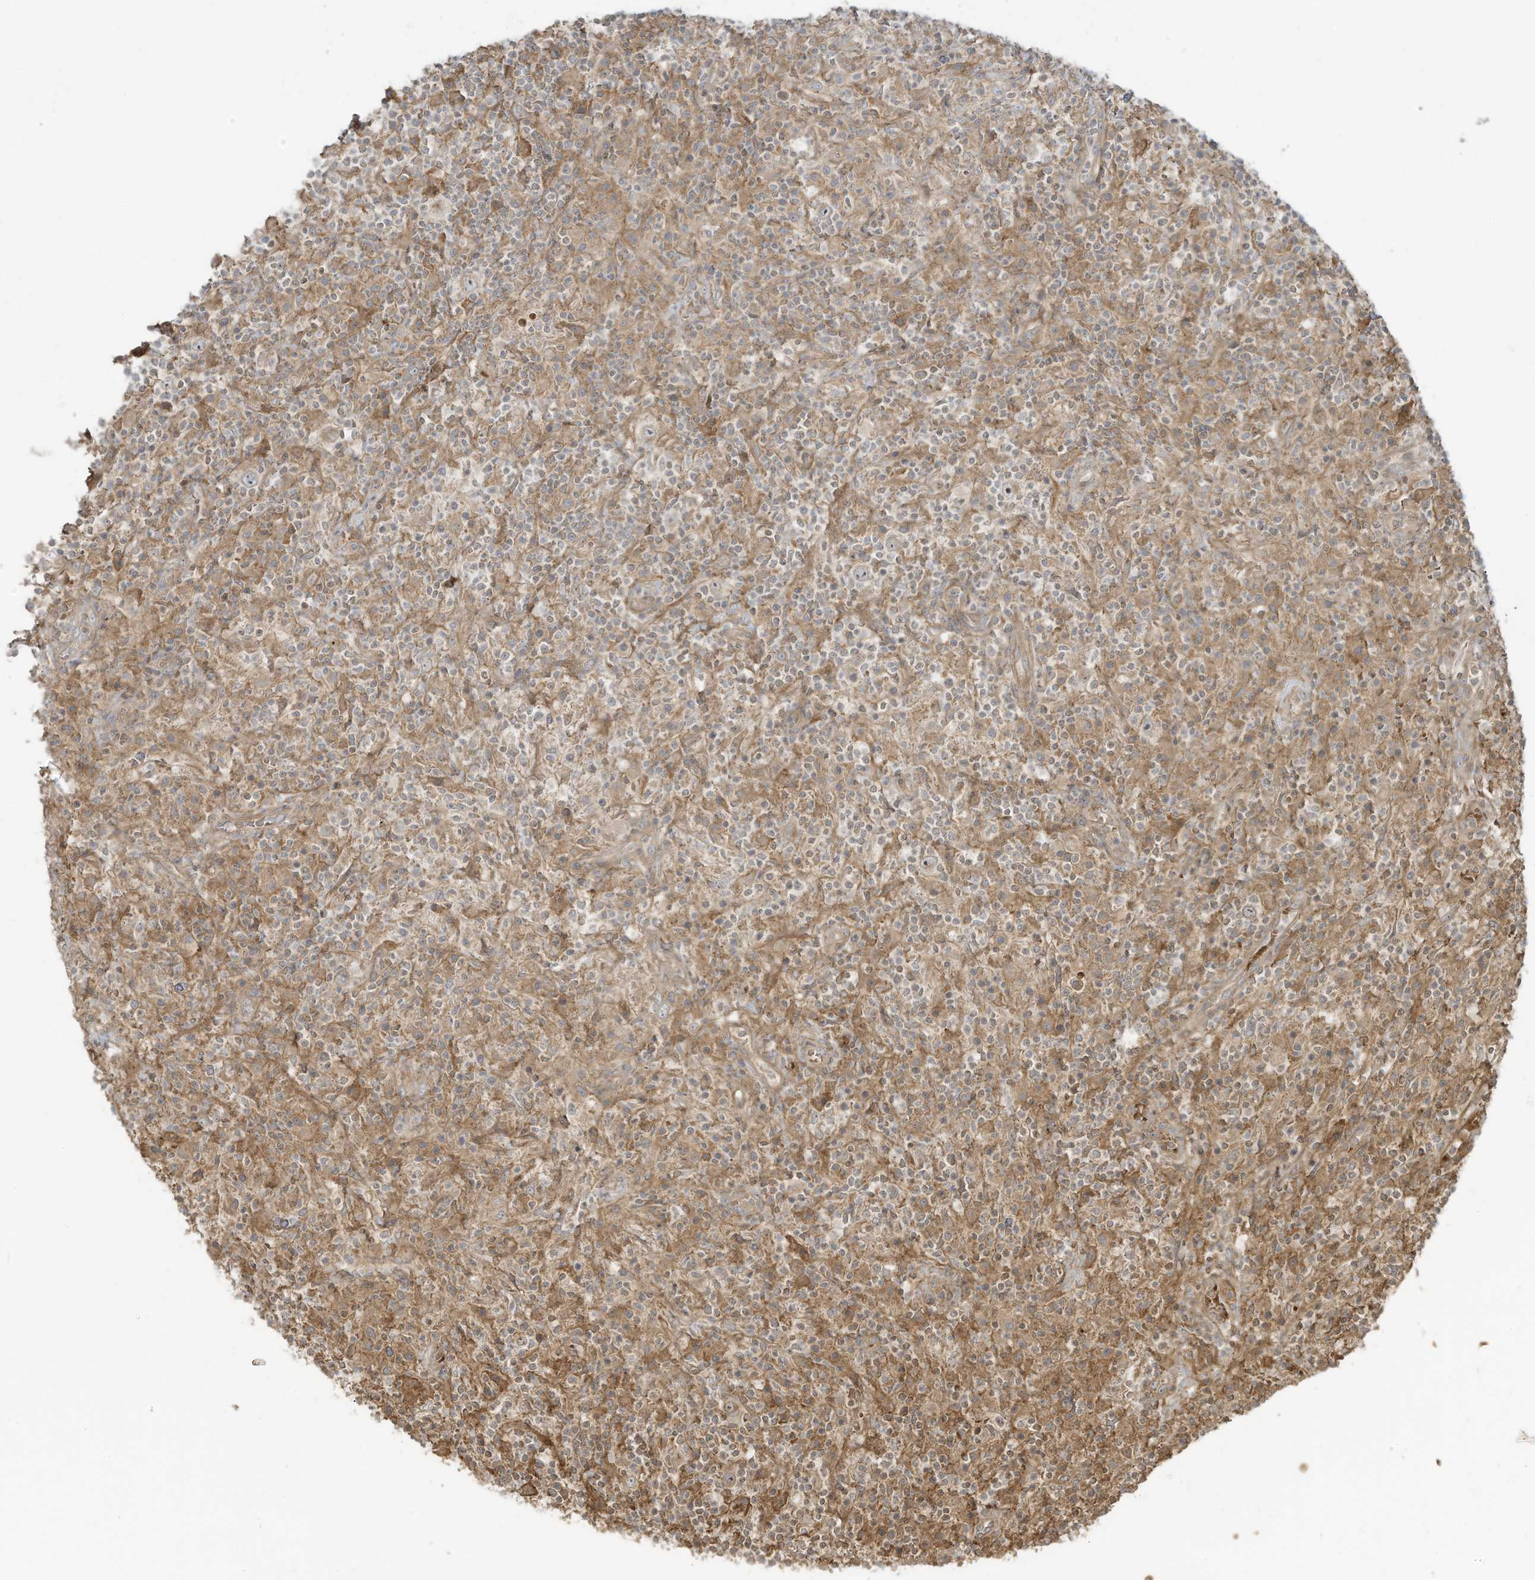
{"staining": {"intensity": "moderate", "quantity": "25%-75%", "location": "cytoplasmic/membranous,nuclear"}, "tissue": "lymphoma", "cell_type": "Tumor cells", "image_type": "cancer", "snomed": [{"axis": "morphology", "description": "Hodgkin's disease, NOS"}, {"axis": "topography", "description": "Lymph node"}], "caption": "IHC histopathology image of human Hodgkin's disease stained for a protein (brown), which shows medium levels of moderate cytoplasmic/membranous and nuclear expression in approximately 25%-75% of tumor cells.", "gene": "ENTR1", "patient": {"sex": "male", "age": 70}}